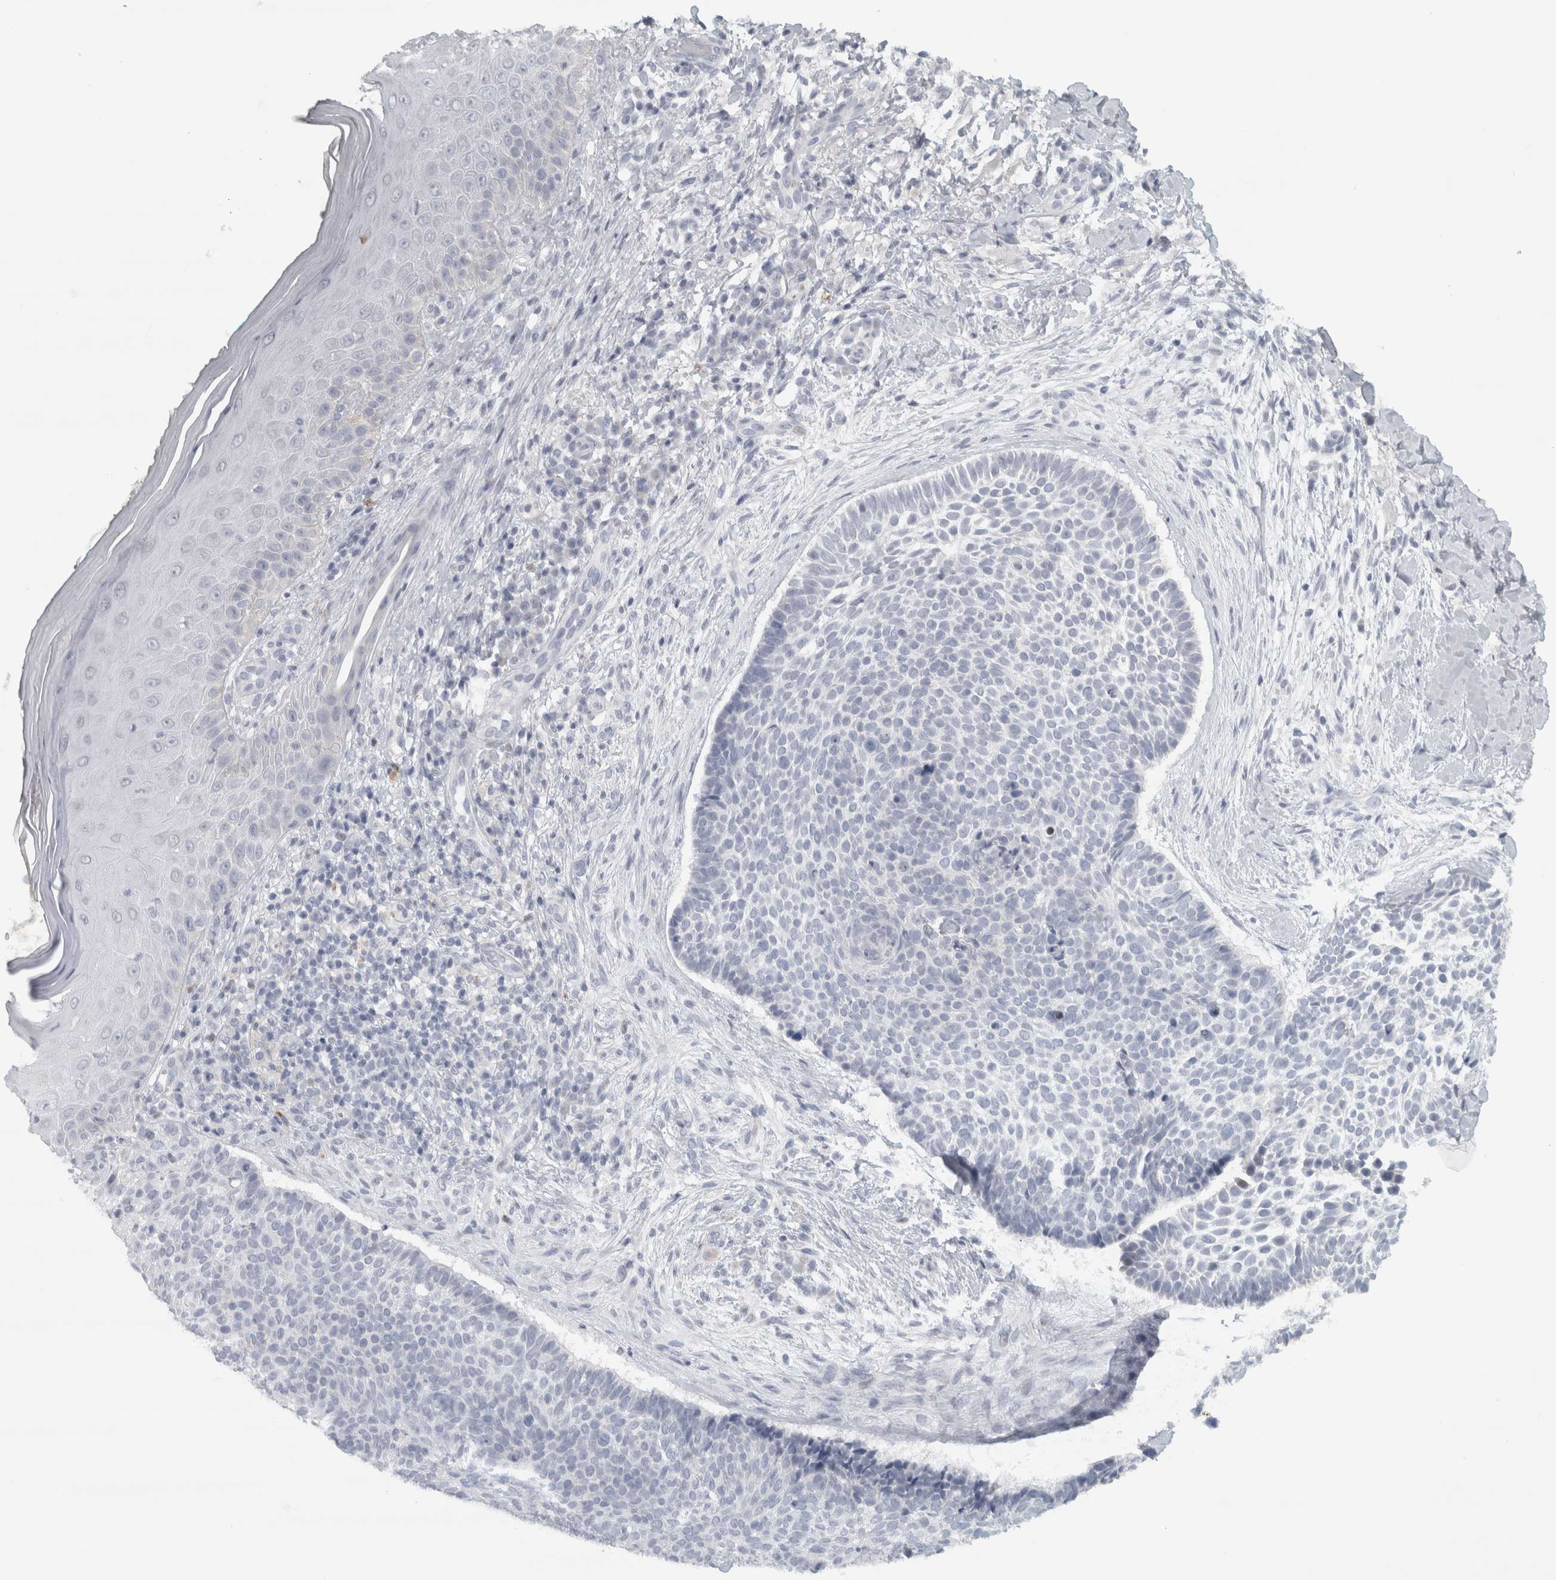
{"staining": {"intensity": "negative", "quantity": "none", "location": "none"}, "tissue": "skin cancer", "cell_type": "Tumor cells", "image_type": "cancer", "snomed": [{"axis": "morphology", "description": "Normal tissue, NOS"}, {"axis": "morphology", "description": "Basal cell carcinoma"}, {"axis": "topography", "description": "Skin"}], "caption": "Tumor cells are negative for protein expression in human skin cancer (basal cell carcinoma).", "gene": "PTPRN2", "patient": {"sex": "male", "age": 67}}